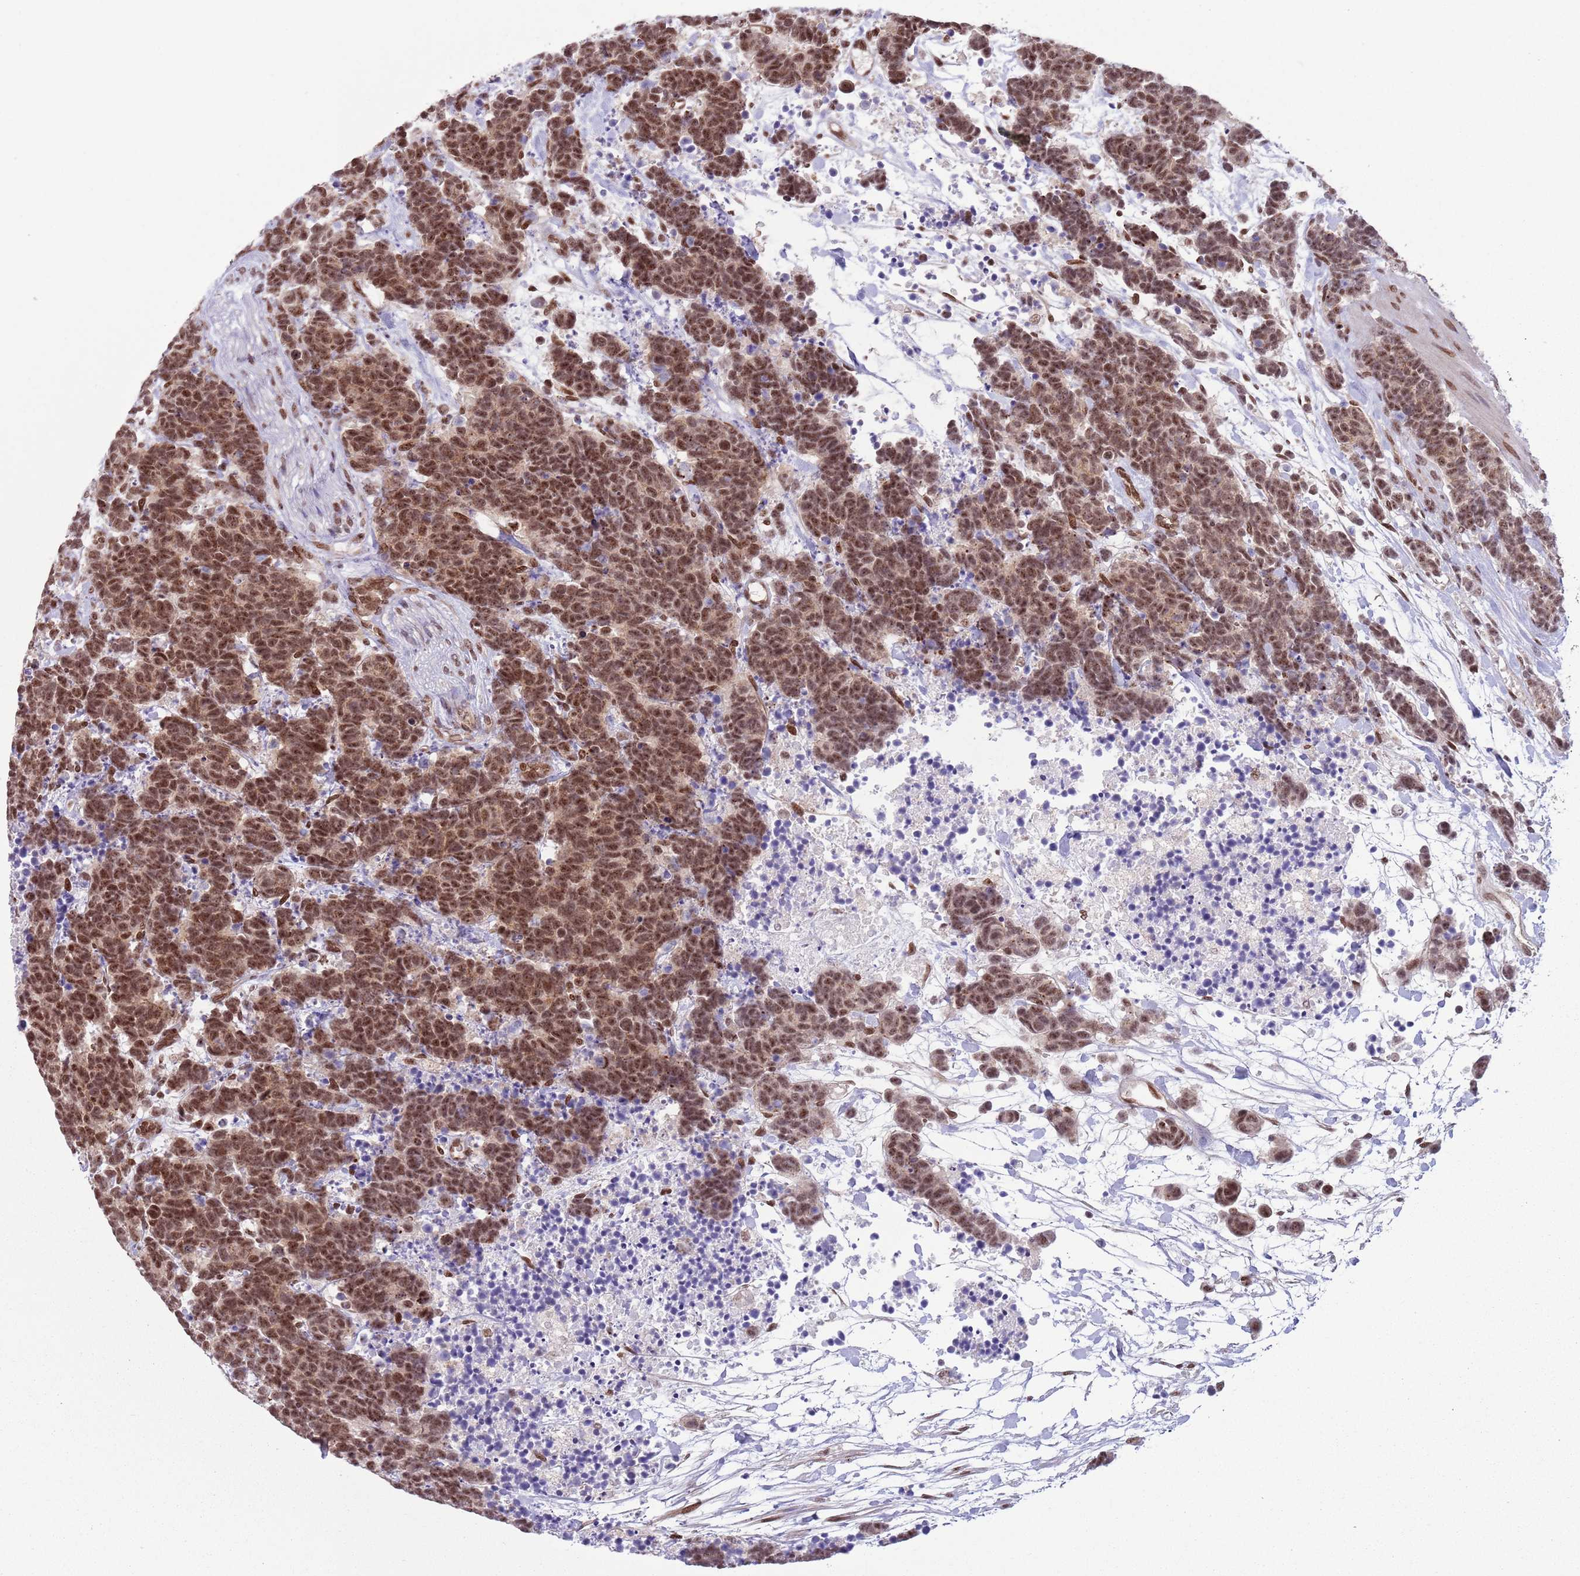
{"staining": {"intensity": "moderate", "quantity": ">75%", "location": "cytoplasmic/membranous,nuclear"}, "tissue": "carcinoid", "cell_type": "Tumor cells", "image_type": "cancer", "snomed": [{"axis": "morphology", "description": "Carcinoma, NOS"}, {"axis": "morphology", "description": "Carcinoid, malignant, NOS"}, {"axis": "topography", "description": "Prostate"}], "caption": "The histopathology image demonstrates a brown stain indicating the presence of a protein in the cytoplasmic/membranous and nuclear of tumor cells in carcinoid.", "gene": "SIPA1L3", "patient": {"sex": "male", "age": 57}}